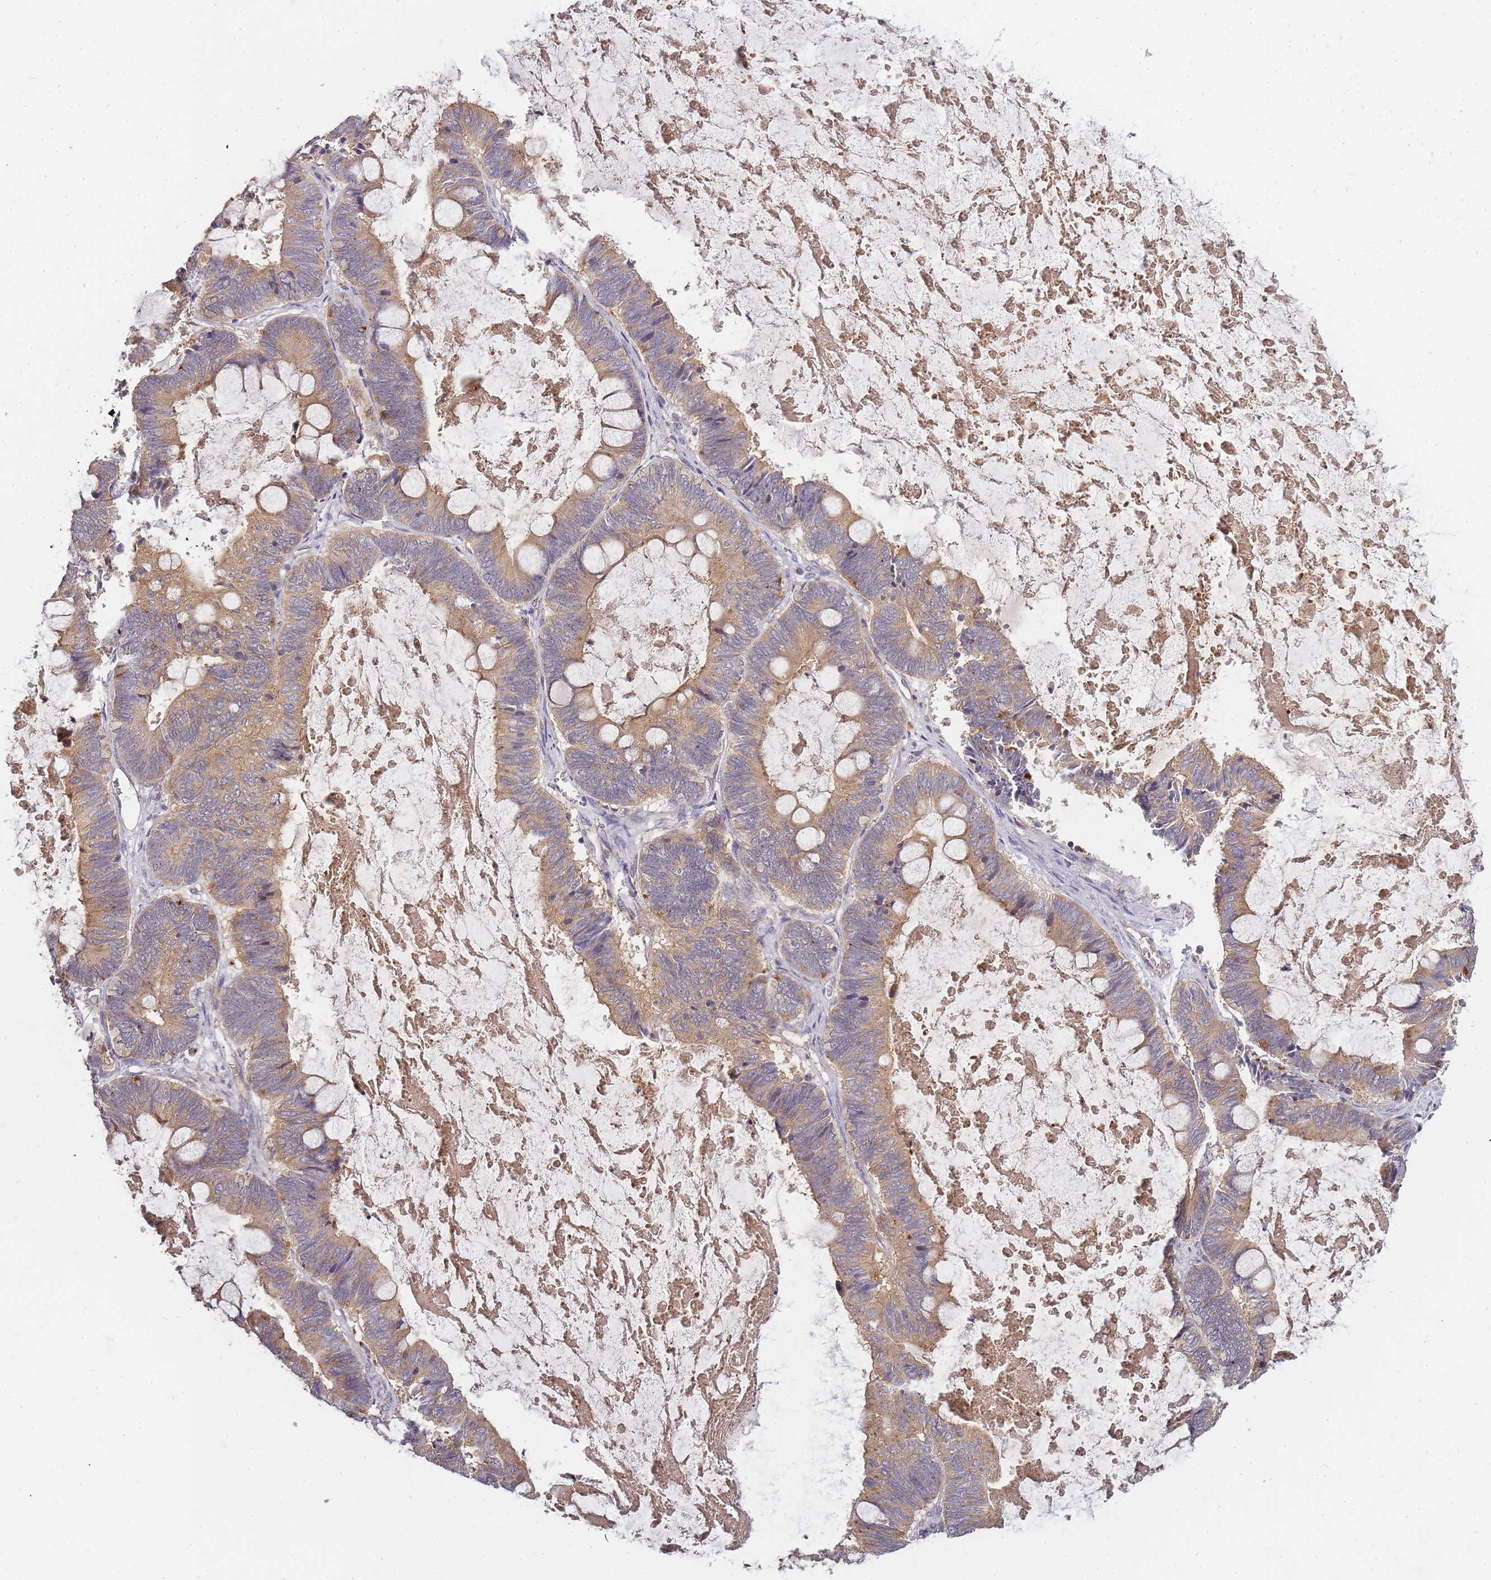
{"staining": {"intensity": "moderate", "quantity": ">75%", "location": "cytoplasmic/membranous"}, "tissue": "ovarian cancer", "cell_type": "Tumor cells", "image_type": "cancer", "snomed": [{"axis": "morphology", "description": "Cystadenocarcinoma, mucinous, NOS"}, {"axis": "topography", "description": "Ovary"}], "caption": "Human ovarian mucinous cystadenocarcinoma stained for a protein (brown) reveals moderate cytoplasmic/membranous positive expression in approximately >75% of tumor cells.", "gene": "ATG5", "patient": {"sex": "female", "age": 61}}